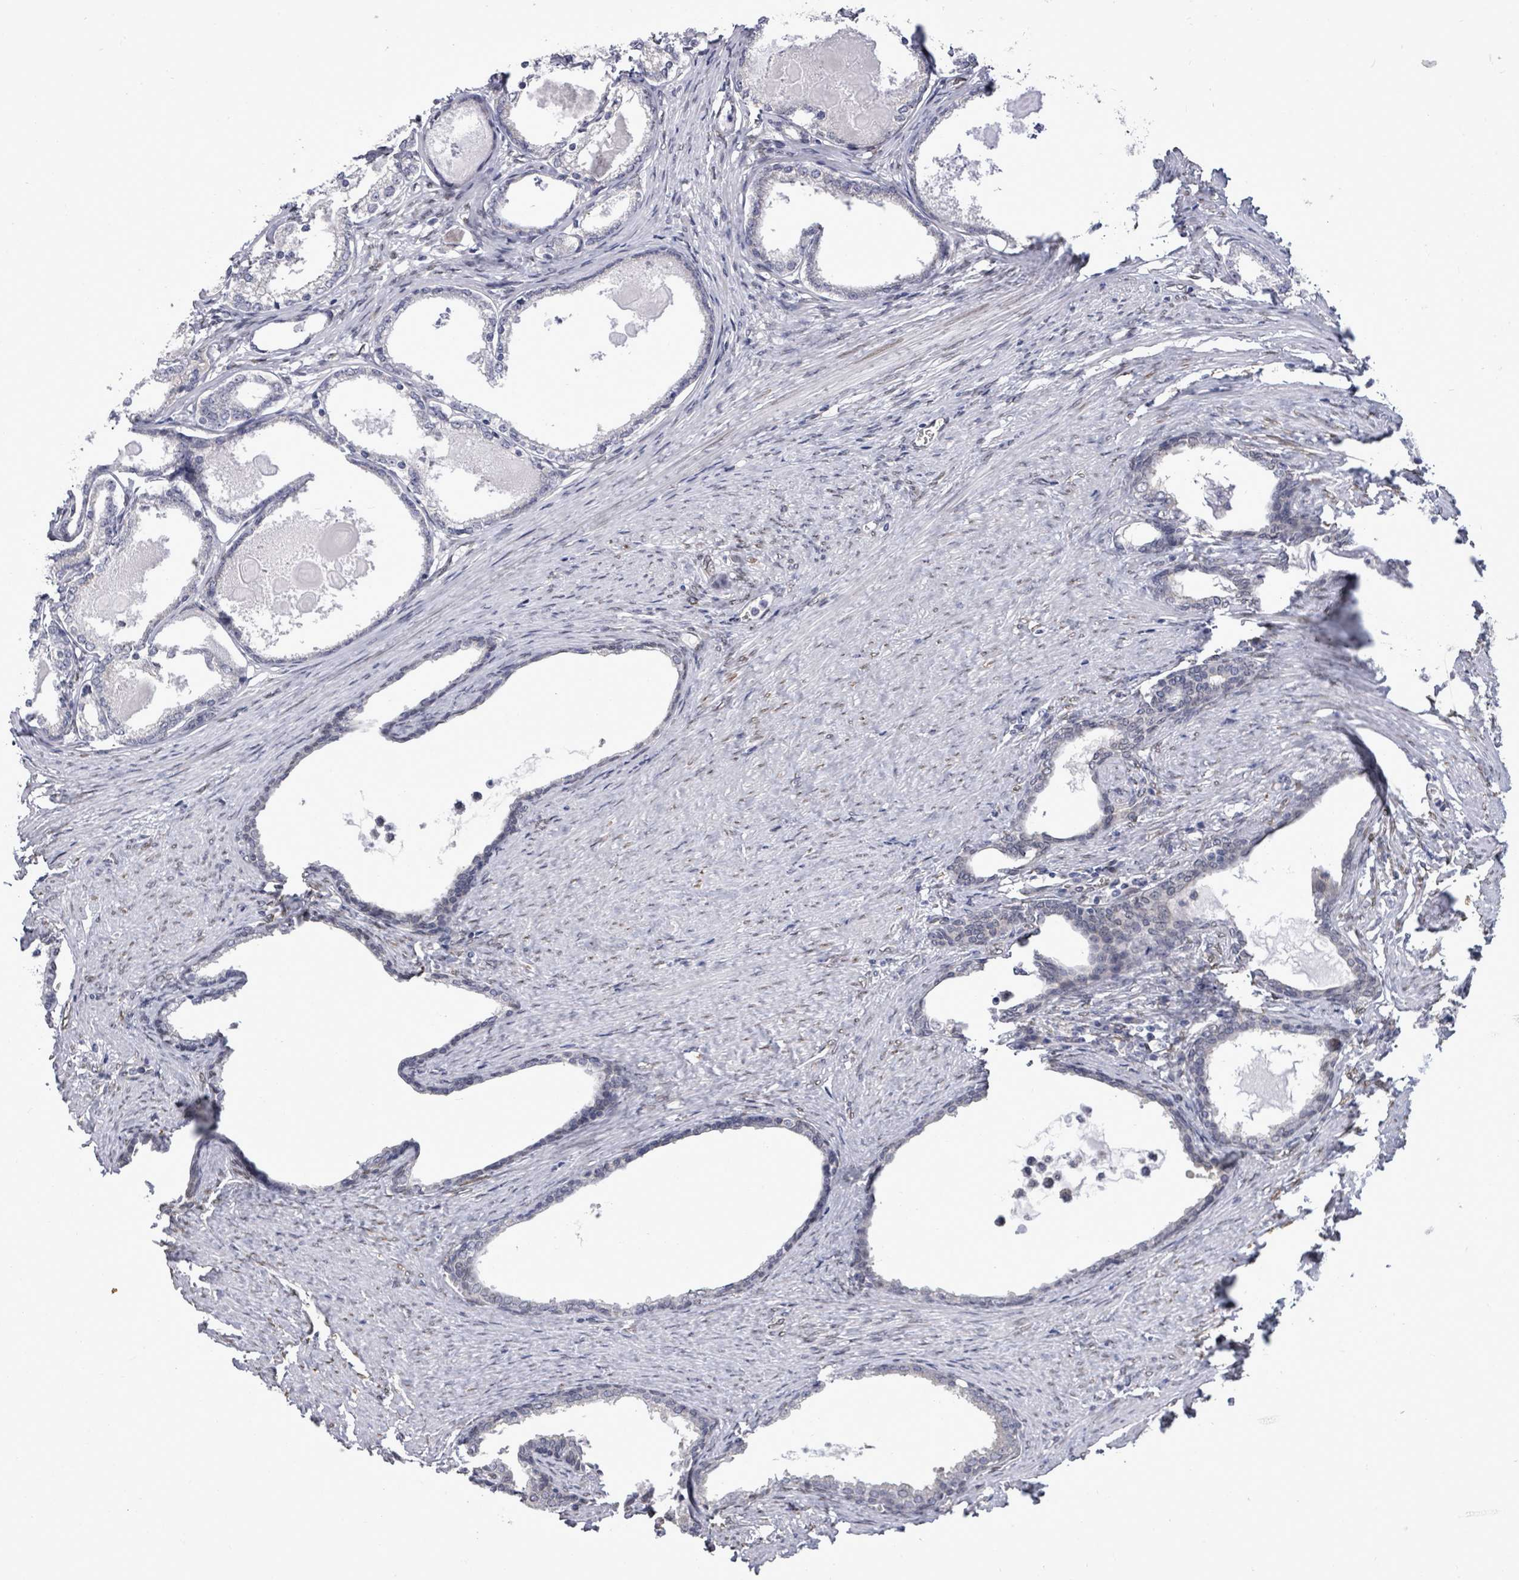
{"staining": {"intensity": "negative", "quantity": "none", "location": "none"}, "tissue": "prostate cancer", "cell_type": "Tumor cells", "image_type": "cancer", "snomed": [{"axis": "morphology", "description": "Adenocarcinoma, High grade"}, {"axis": "topography", "description": "Prostate"}], "caption": "Protein analysis of prostate cancer exhibits no significant positivity in tumor cells.", "gene": "ARFGAP1", "patient": {"sex": "male", "age": 69}}